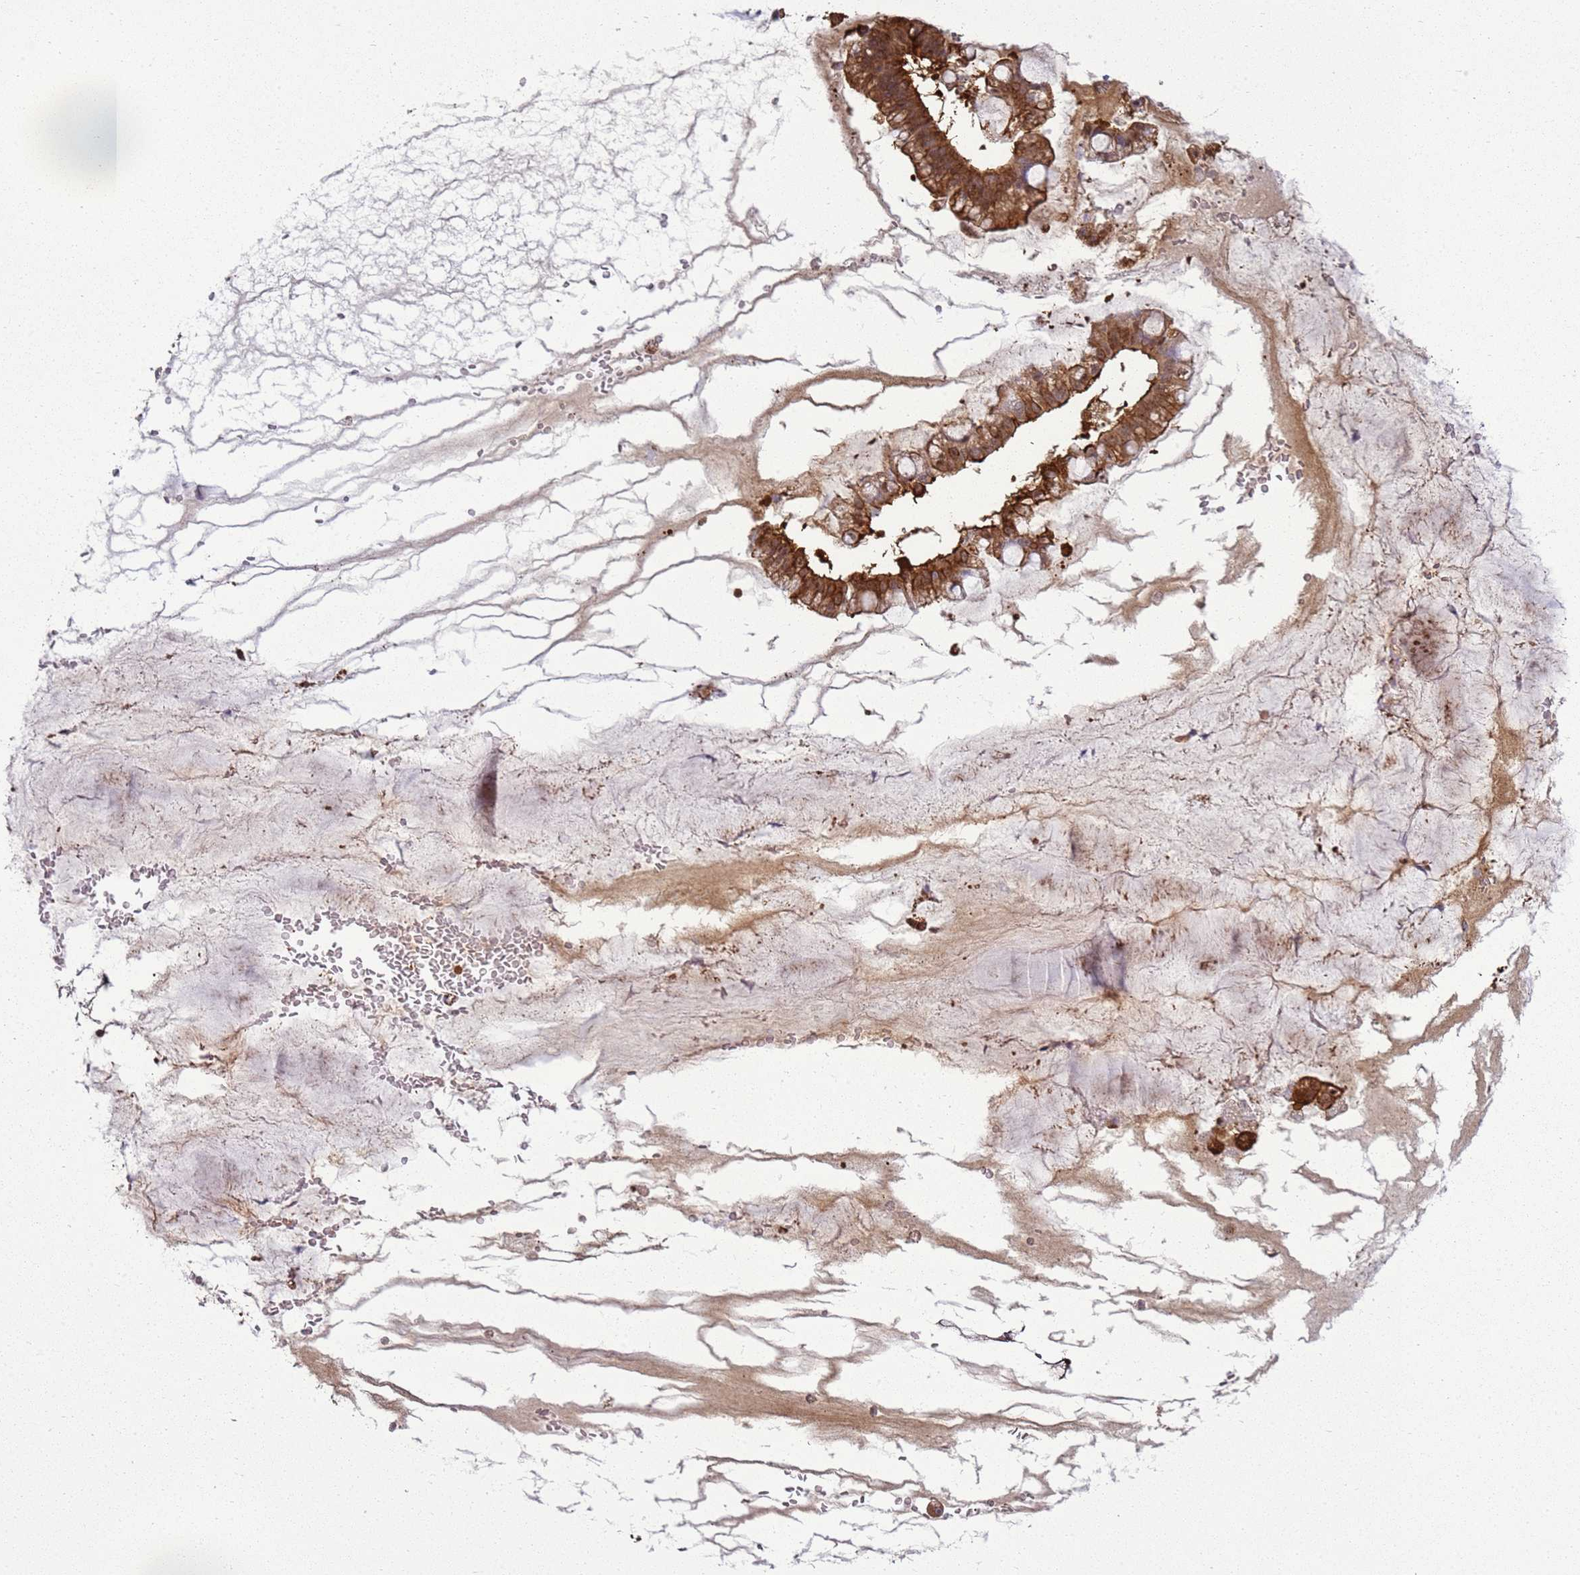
{"staining": {"intensity": "strong", "quantity": ">75%", "location": "cytoplasmic/membranous"}, "tissue": "ovarian cancer", "cell_type": "Tumor cells", "image_type": "cancer", "snomed": [{"axis": "morphology", "description": "Cystadenocarcinoma, mucinous, NOS"}, {"axis": "topography", "description": "Ovary"}], "caption": "Tumor cells display high levels of strong cytoplasmic/membranous staining in about >75% of cells in mucinous cystadenocarcinoma (ovarian).", "gene": "GABRE", "patient": {"sex": "female", "age": 73}}